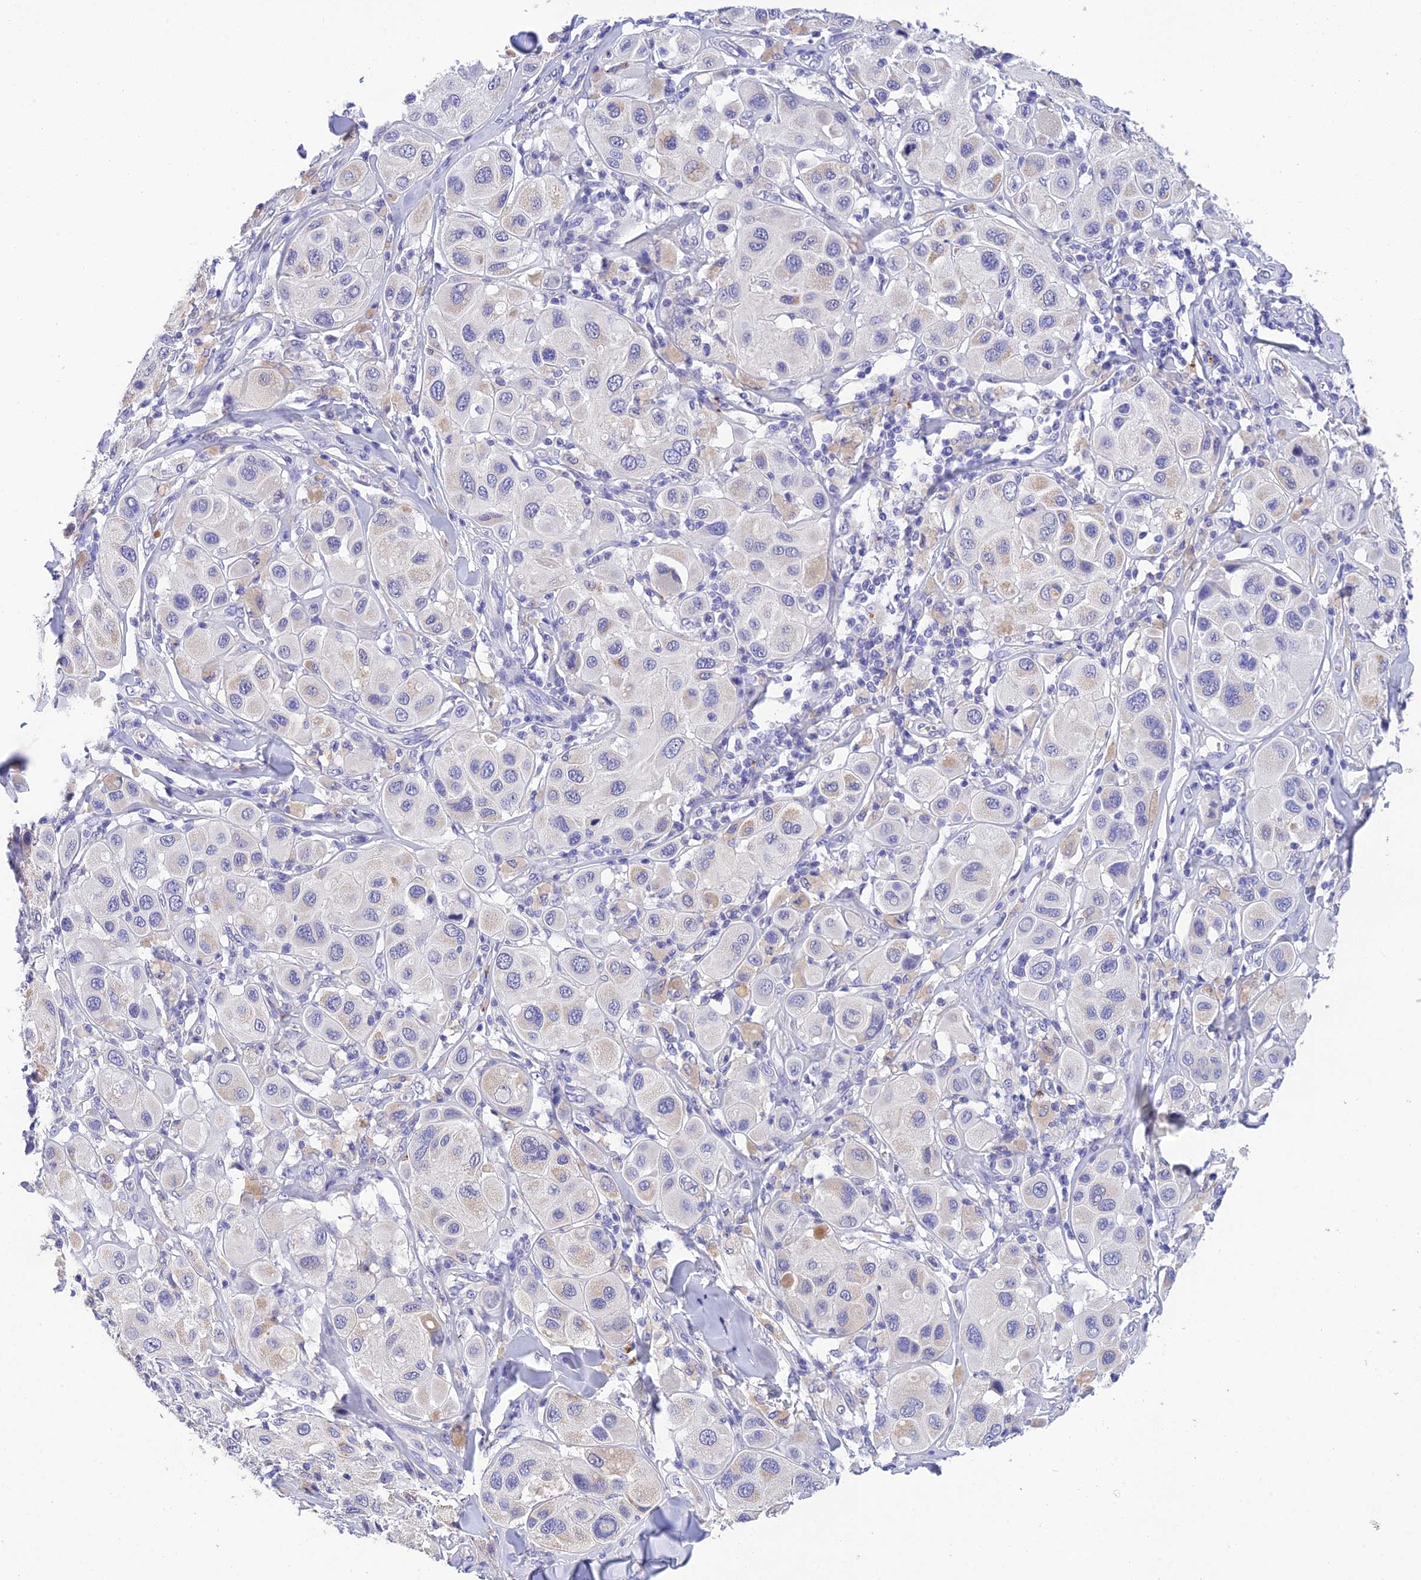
{"staining": {"intensity": "weak", "quantity": "<25%", "location": "cytoplasmic/membranous"}, "tissue": "melanoma", "cell_type": "Tumor cells", "image_type": "cancer", "snomed": [{"axis": "morphology", "description": "Malignant melanoma, Metastatic site"}, {"axis": "topography", "description": "Skin"}], "caption": "Immunohistochemical staining of malignant melanoma (metastatic site) demonstrates no significant staining in tumor cells.", "gene": "MS4A5", "patient": {"sex": "male", "age": 41}}